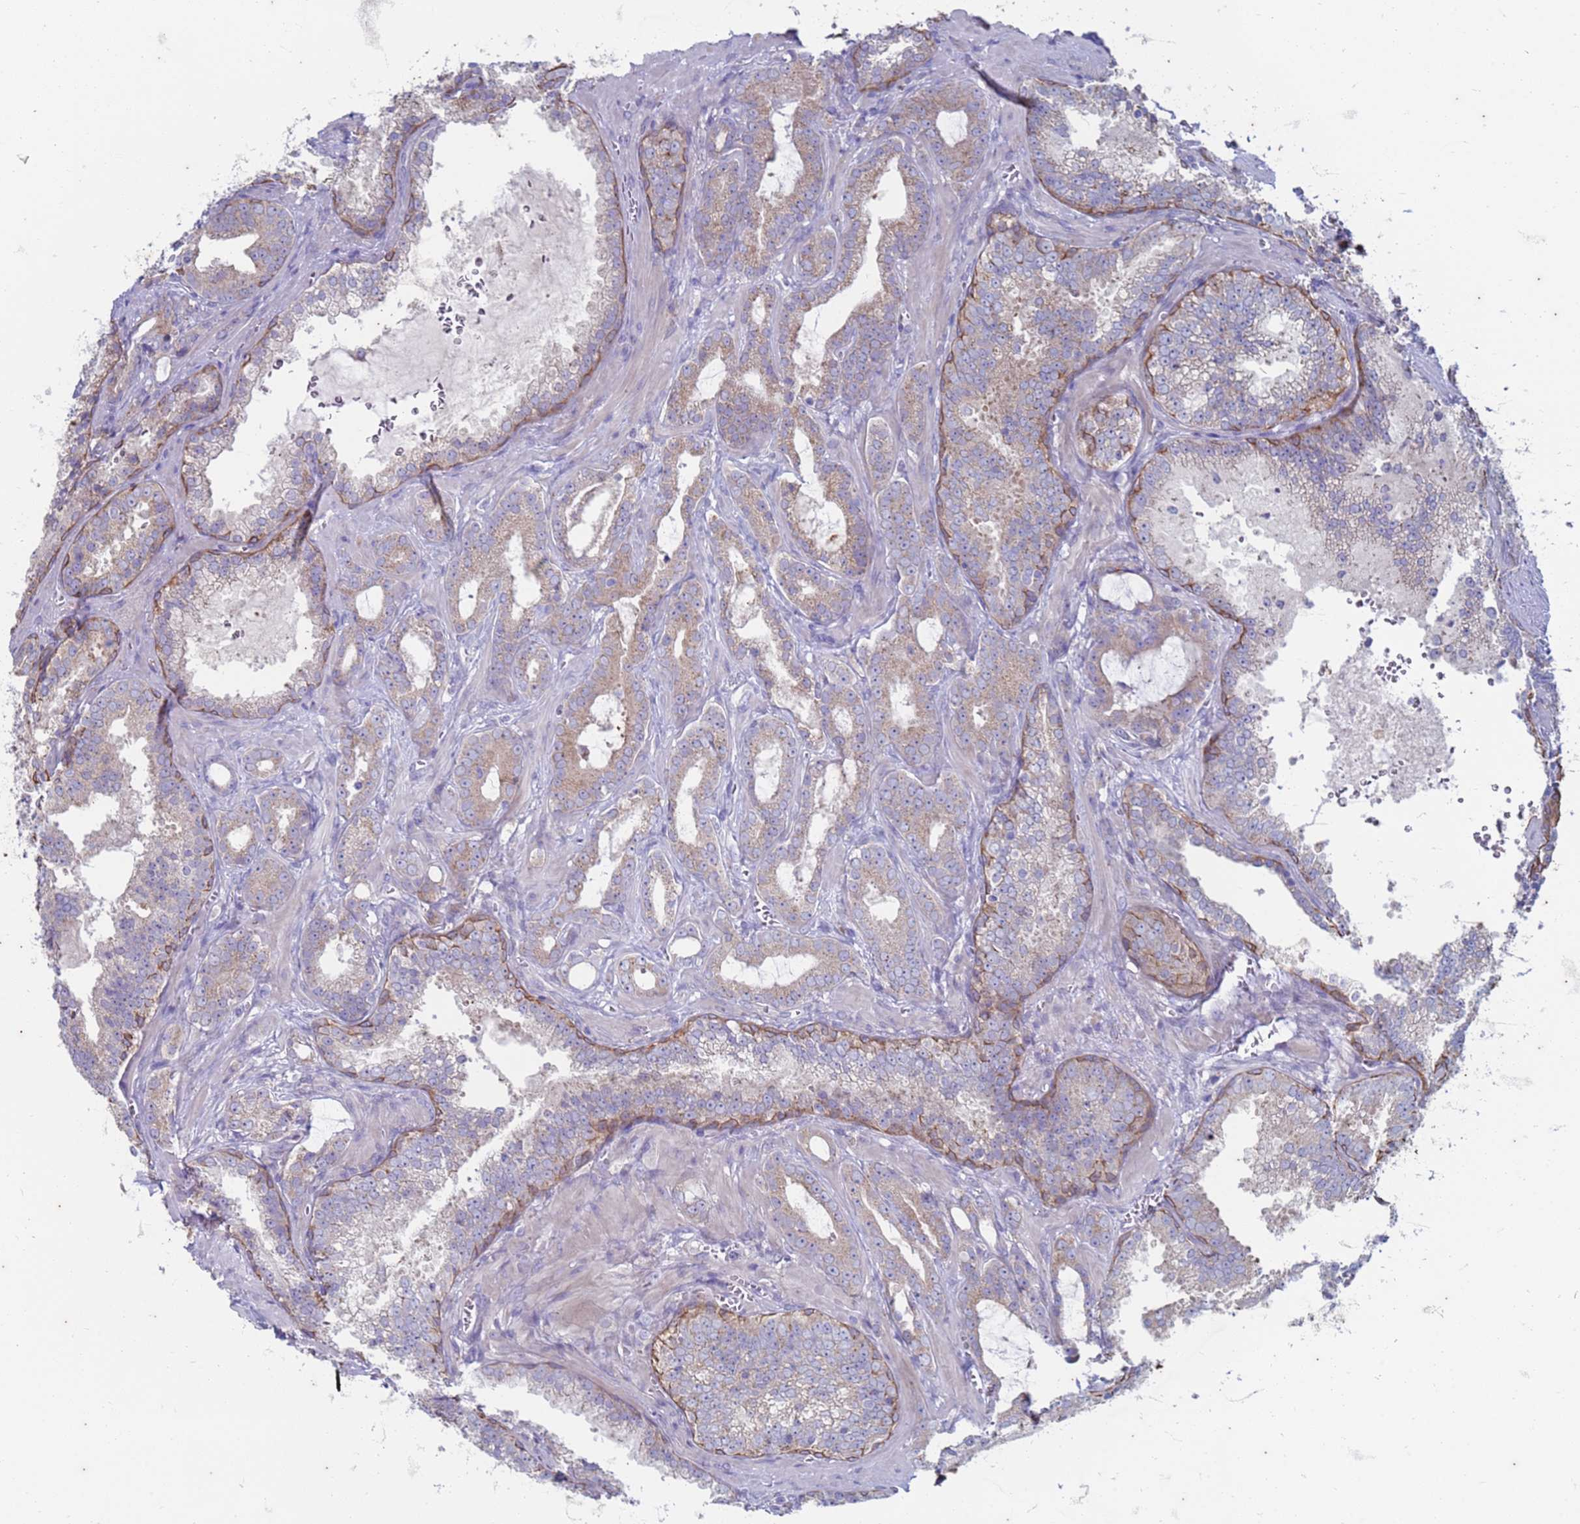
{"staining": {"intensity": "weak", "quantity": "<25%", "location": "cytoplasmic/membranous"}, "tissue": "prostate cancer", "cell_type": "Tumor cells", "image_type": "cancer", "snomed": [{"axis": "morphology", "description": "Adenocarcinoma, High grade"}, {"axis": "topography", "description": "Prostate"}], "caption": "Immunohistochemistry histopathology image of human adenocarcinoma (high-grade) (prostate) stained for a protein (brown), which reveals no positivity in tumor cells.", "gene": "SUCO", "patient": {"sex": "male", "age": 72}}